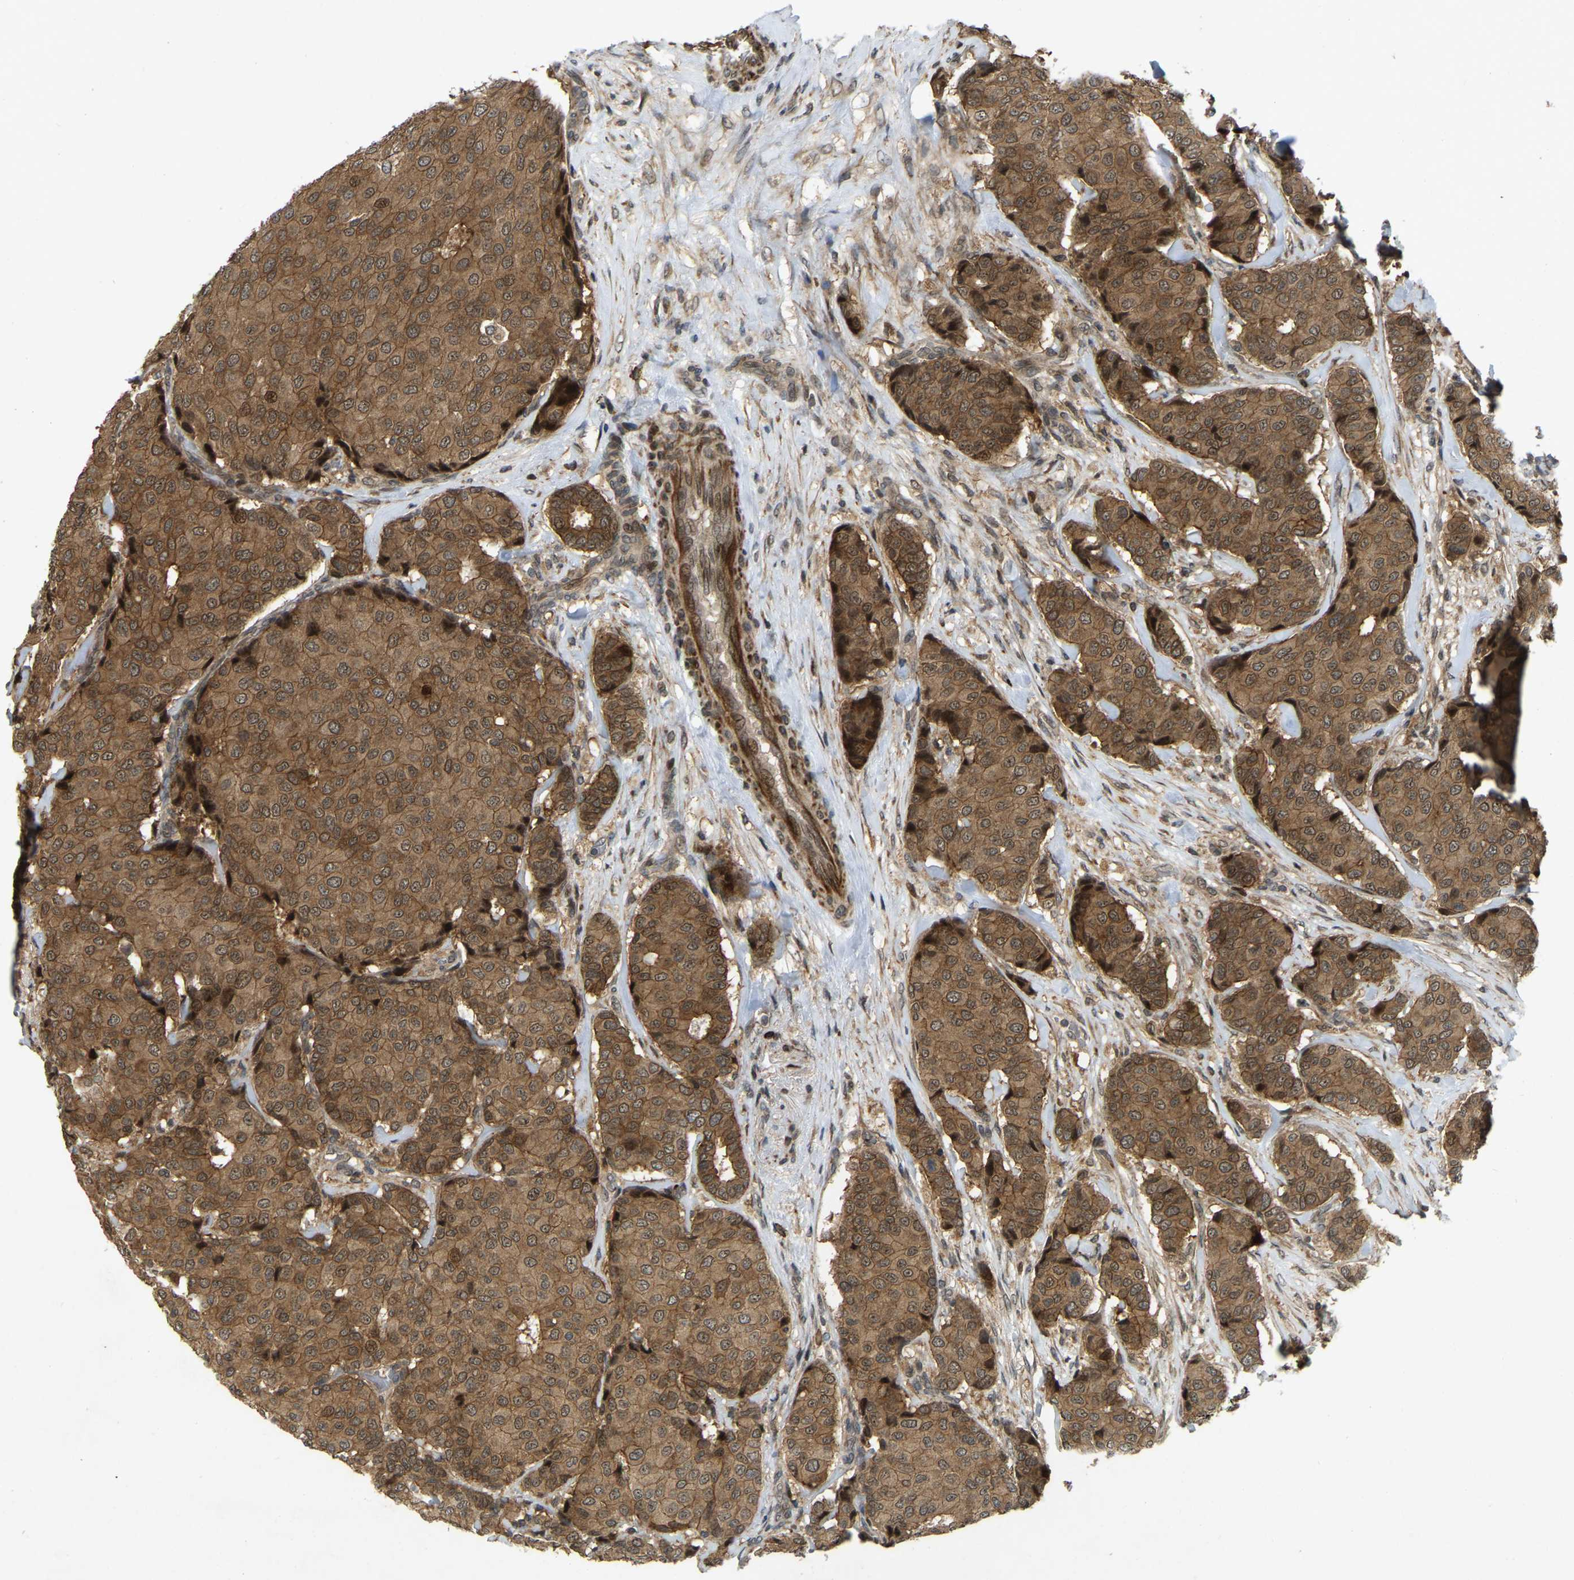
{"staining": {"intensity": "moderate", "quantity": ">75%", "location": "cytoplasmic/membranous,nuclear"}, "tissue": "breast cancer", "cell_type": "Tumor cells", "image_type": "cancer", "snomed": [{"axis": "morphology", "description": "Duct carcinoma"}, {"axis": "topography", "description": "Breast"}], "caption": "A histopathology image of invasive ductal carcinoma (breast) stained for a protein demonstrates moderate cytoplasmic/membranous and nuclear brown staining in tumor cells.", "gene": "KIAA1549", "patient": {"sex": "female", "age": 75}}